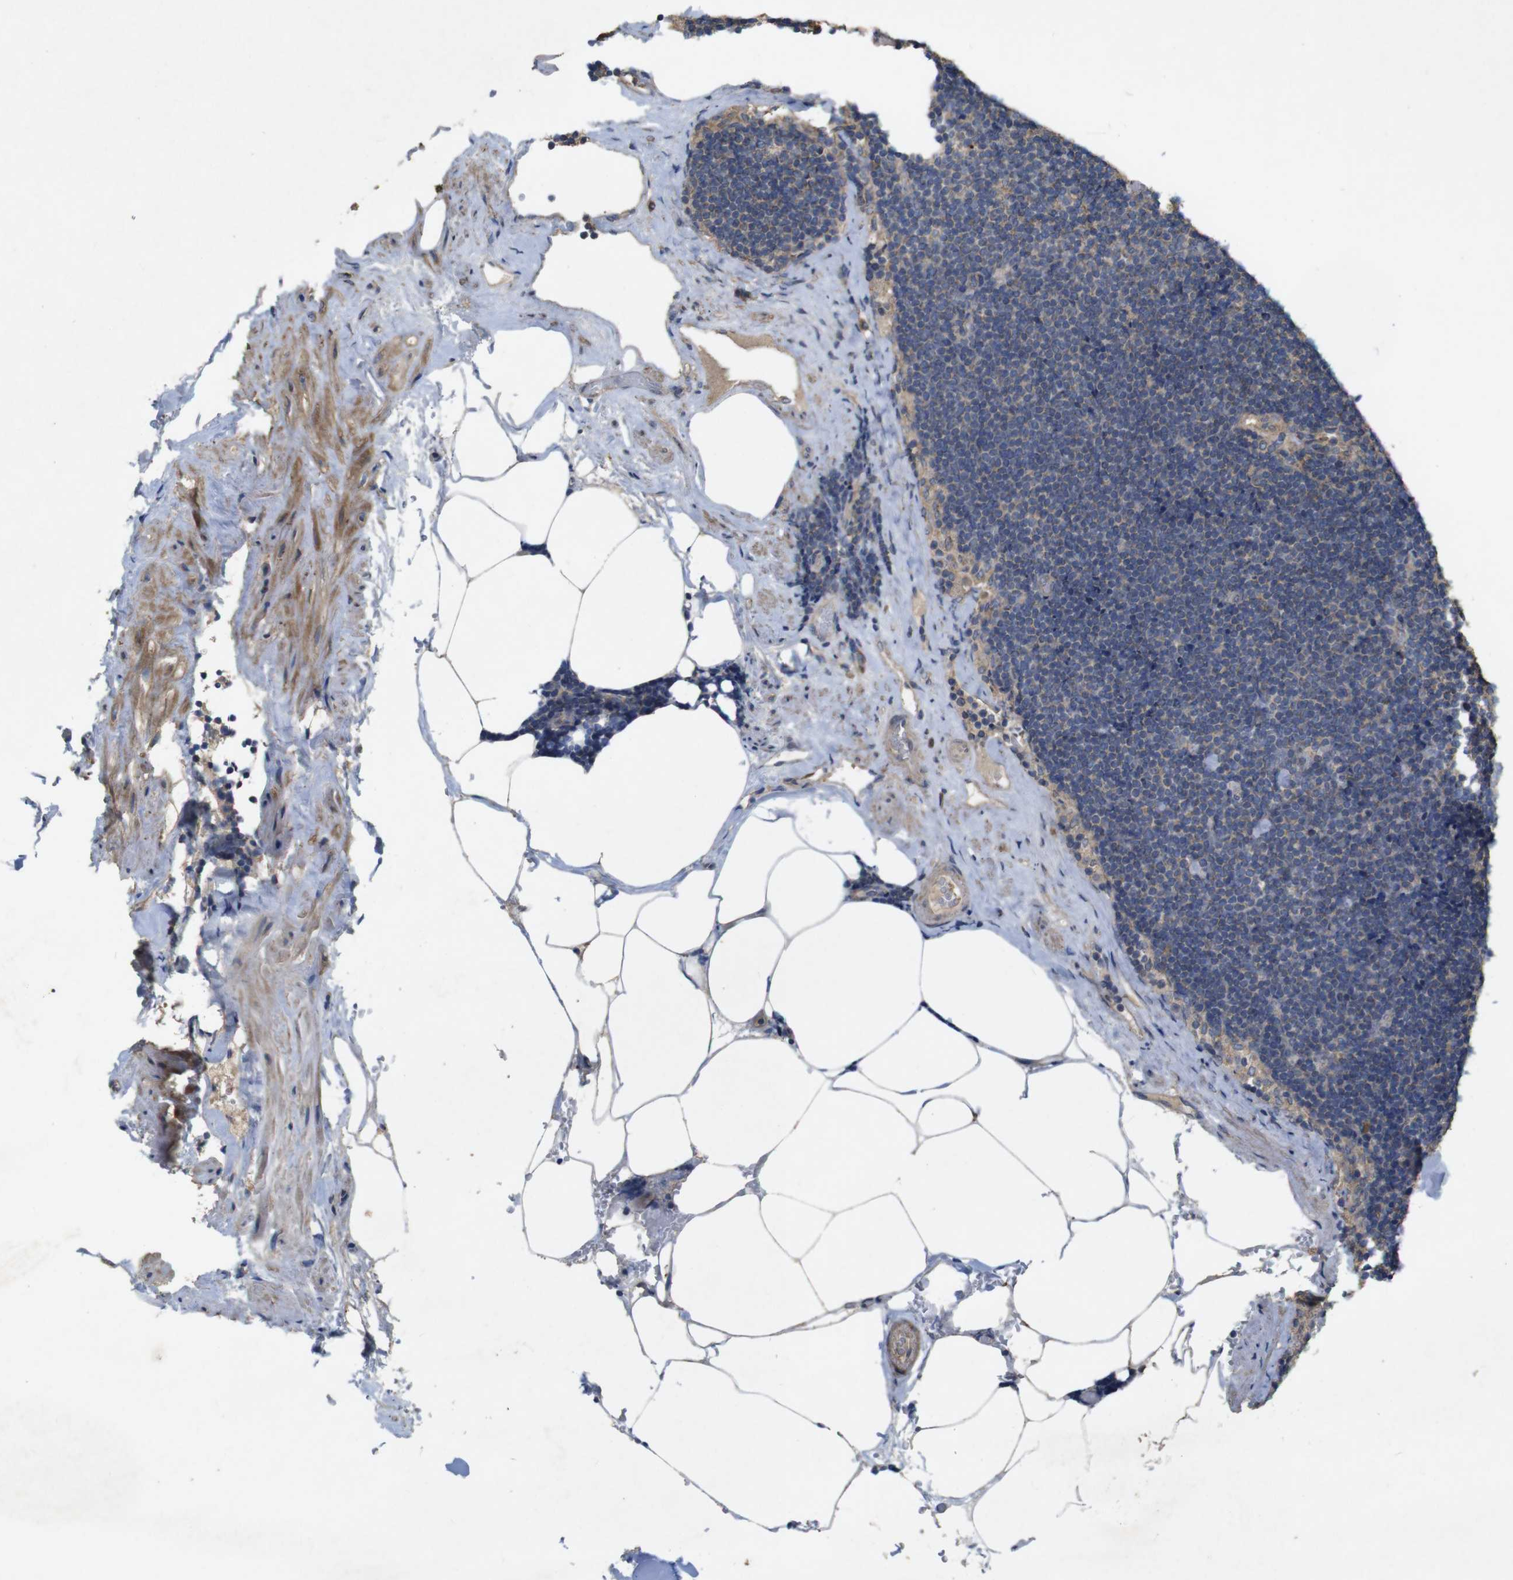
{"staining": {"intensity": "weak", "quantity": ">75%", "location": "cytoplasmic/membranous"}, "tissue": "lymph node", "cell_type": "Germinal center cells", "image_type": "normal", "snomed": [{"axis": "morphology", "description": "Normal tissue, NOS"}, {"axis": "topography", "description": "Lymph node"}], "caption": "IHC (DAB) staining of unremarkable lymph node demonstrates weak cytoplasmic/membranous protein staining in about >75% of germinal center cells.", "gene": "KCNS3", "patient": {"sex": "male", "age": 63}}